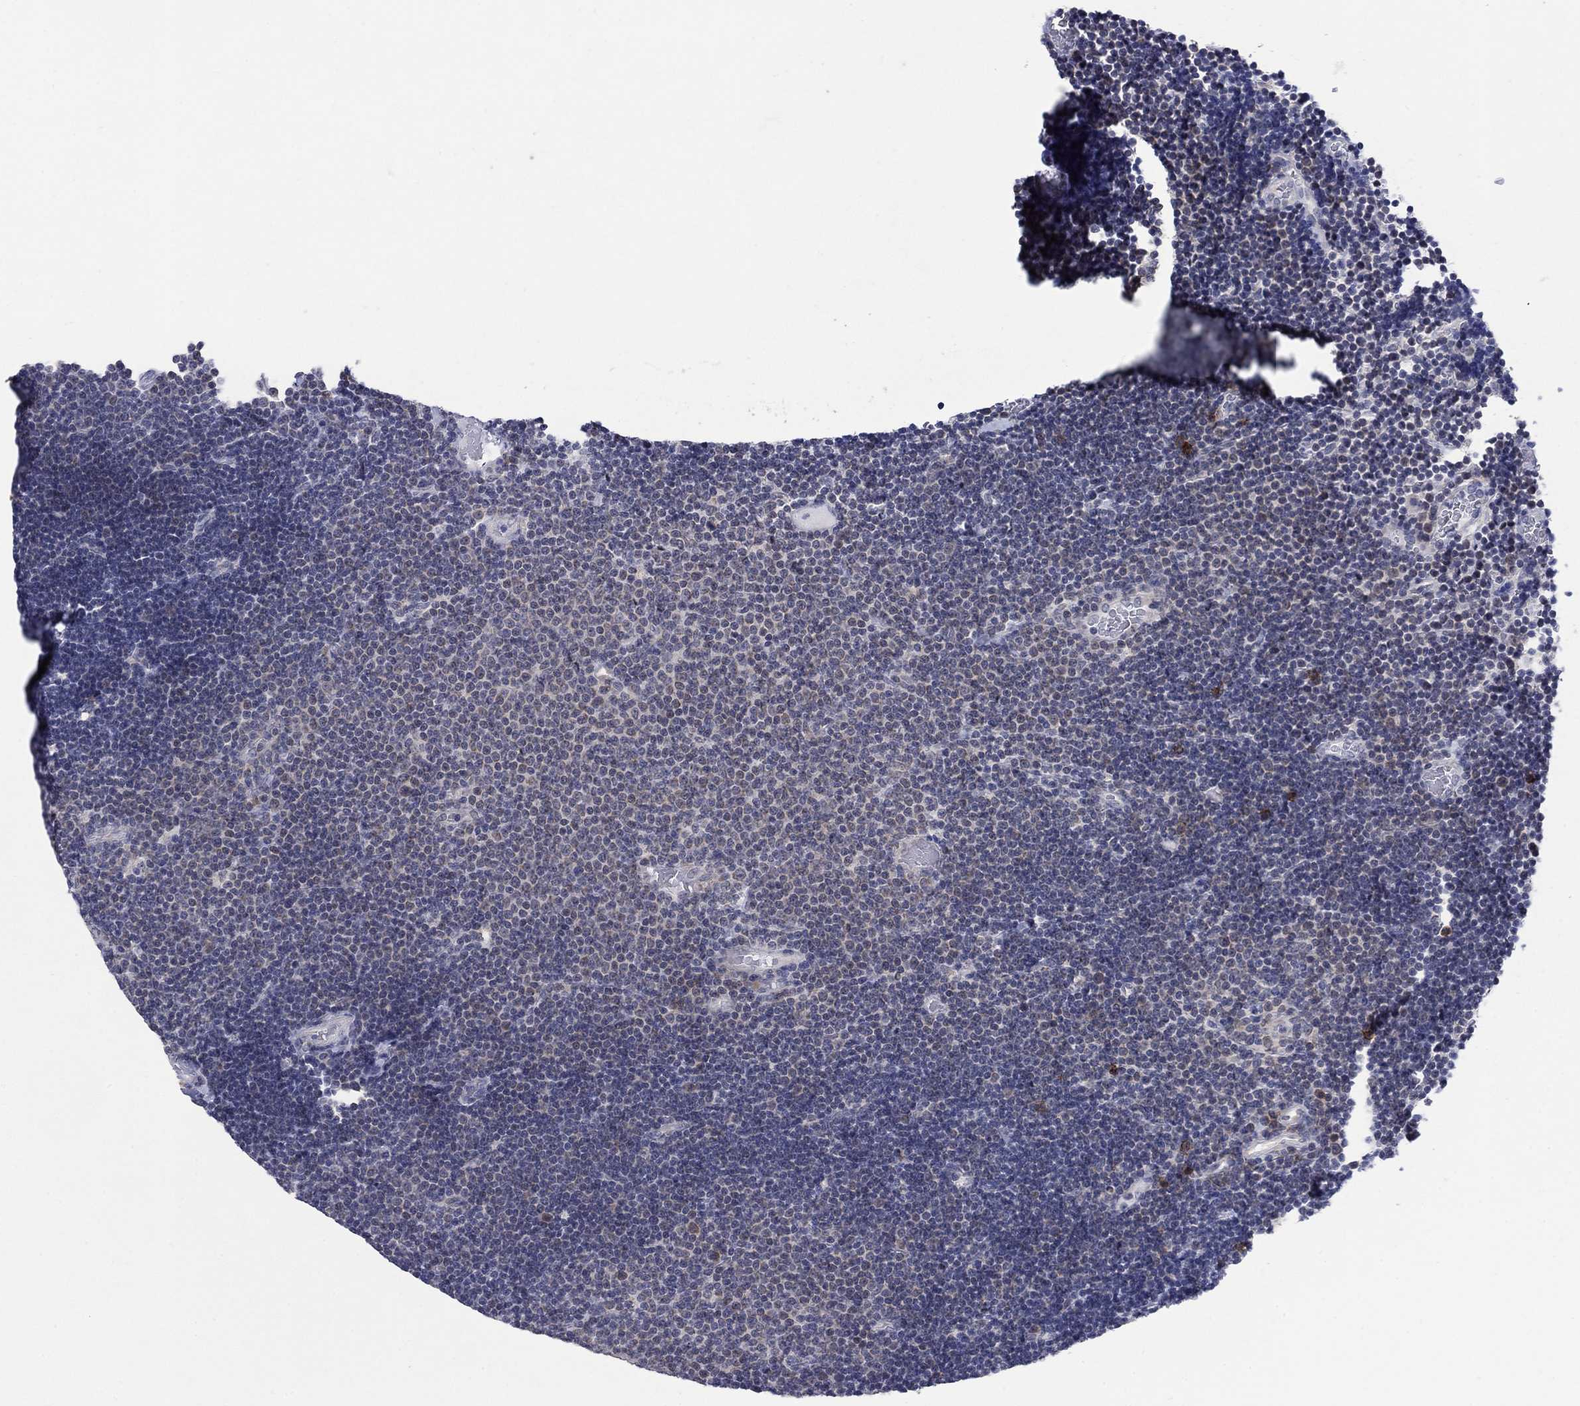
{"staining": {"intensity": "negative", "quantity": "none", "location": "none"}, "tissue": "lymphoma", "cell_type": "Tumor cells", "image_type": "cancer", "snomed": [{"axis": "morphology", "description": "Malignant lymphoma, non-Hodgkin's type, Low grade"}, {"axis": "topography", "description": "Brain"}], "caption": "Photomicrograph shows no significant protein positivity in tumor cells of lymphoma.", "gene": "SDC1", "patient": {"sex": "female", "age": 66}}